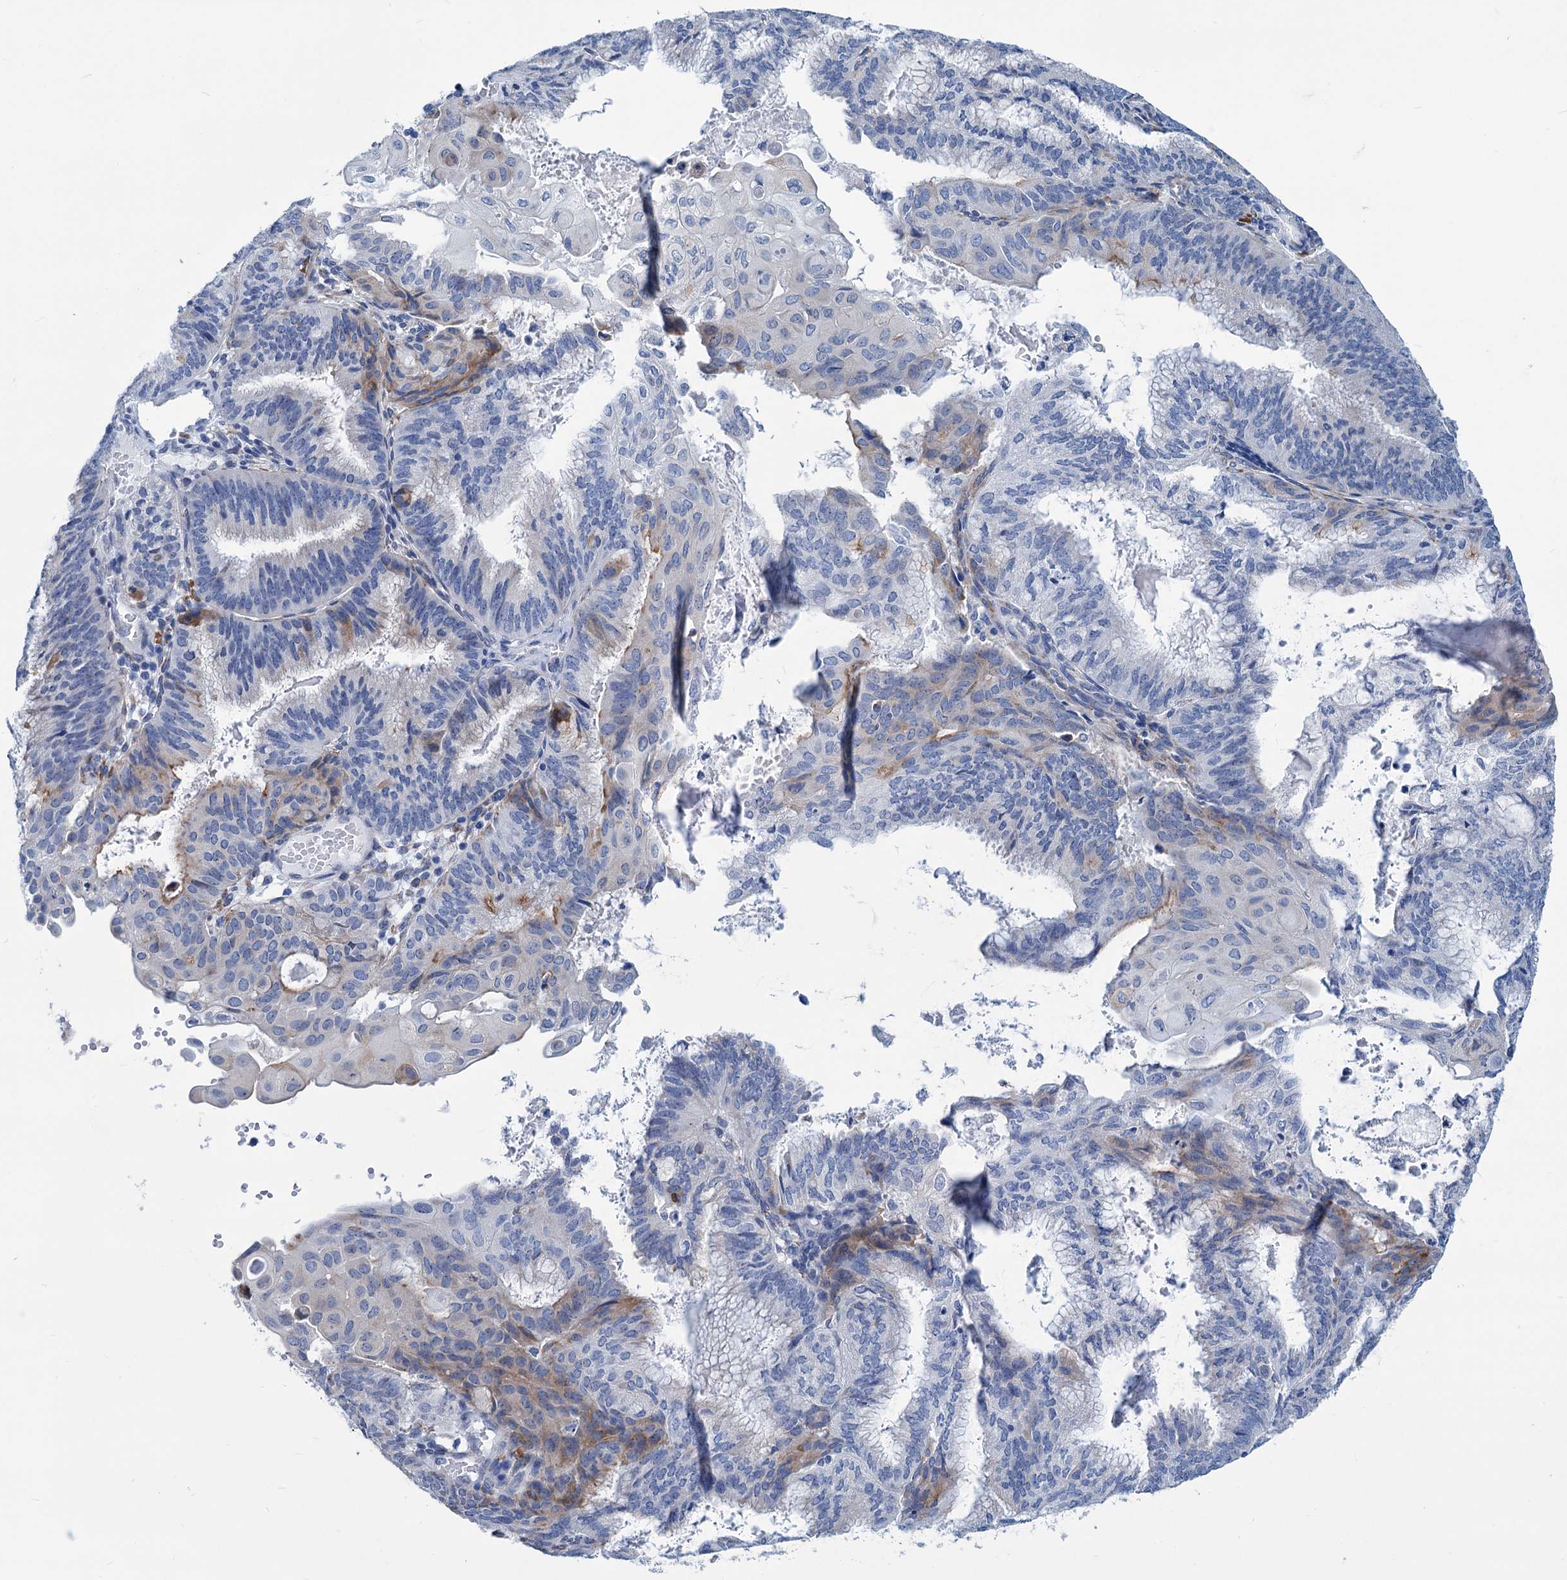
{"staining": {"intensity": "weak", "quantity": "<25%", "location": "cytoplasmic/membranous"}, "tissue": "endometrial cancer", "cell_type": "Tumor cells", "image_type": "cancer", "snomed": [{"axis": "morphology", "description": "Adenocarcinoma, NOS"}, {"axis": "topography", "description": "Endometrium"}], "caption": "An immunohistochemistry histopathology image of adenocarcinoma (endometrial) is shown. There is no staining in tumor cells of adenocarcinoma (endometrial).", "gene": "NEU3", "patient": {"sex": "female", "age": 49}}